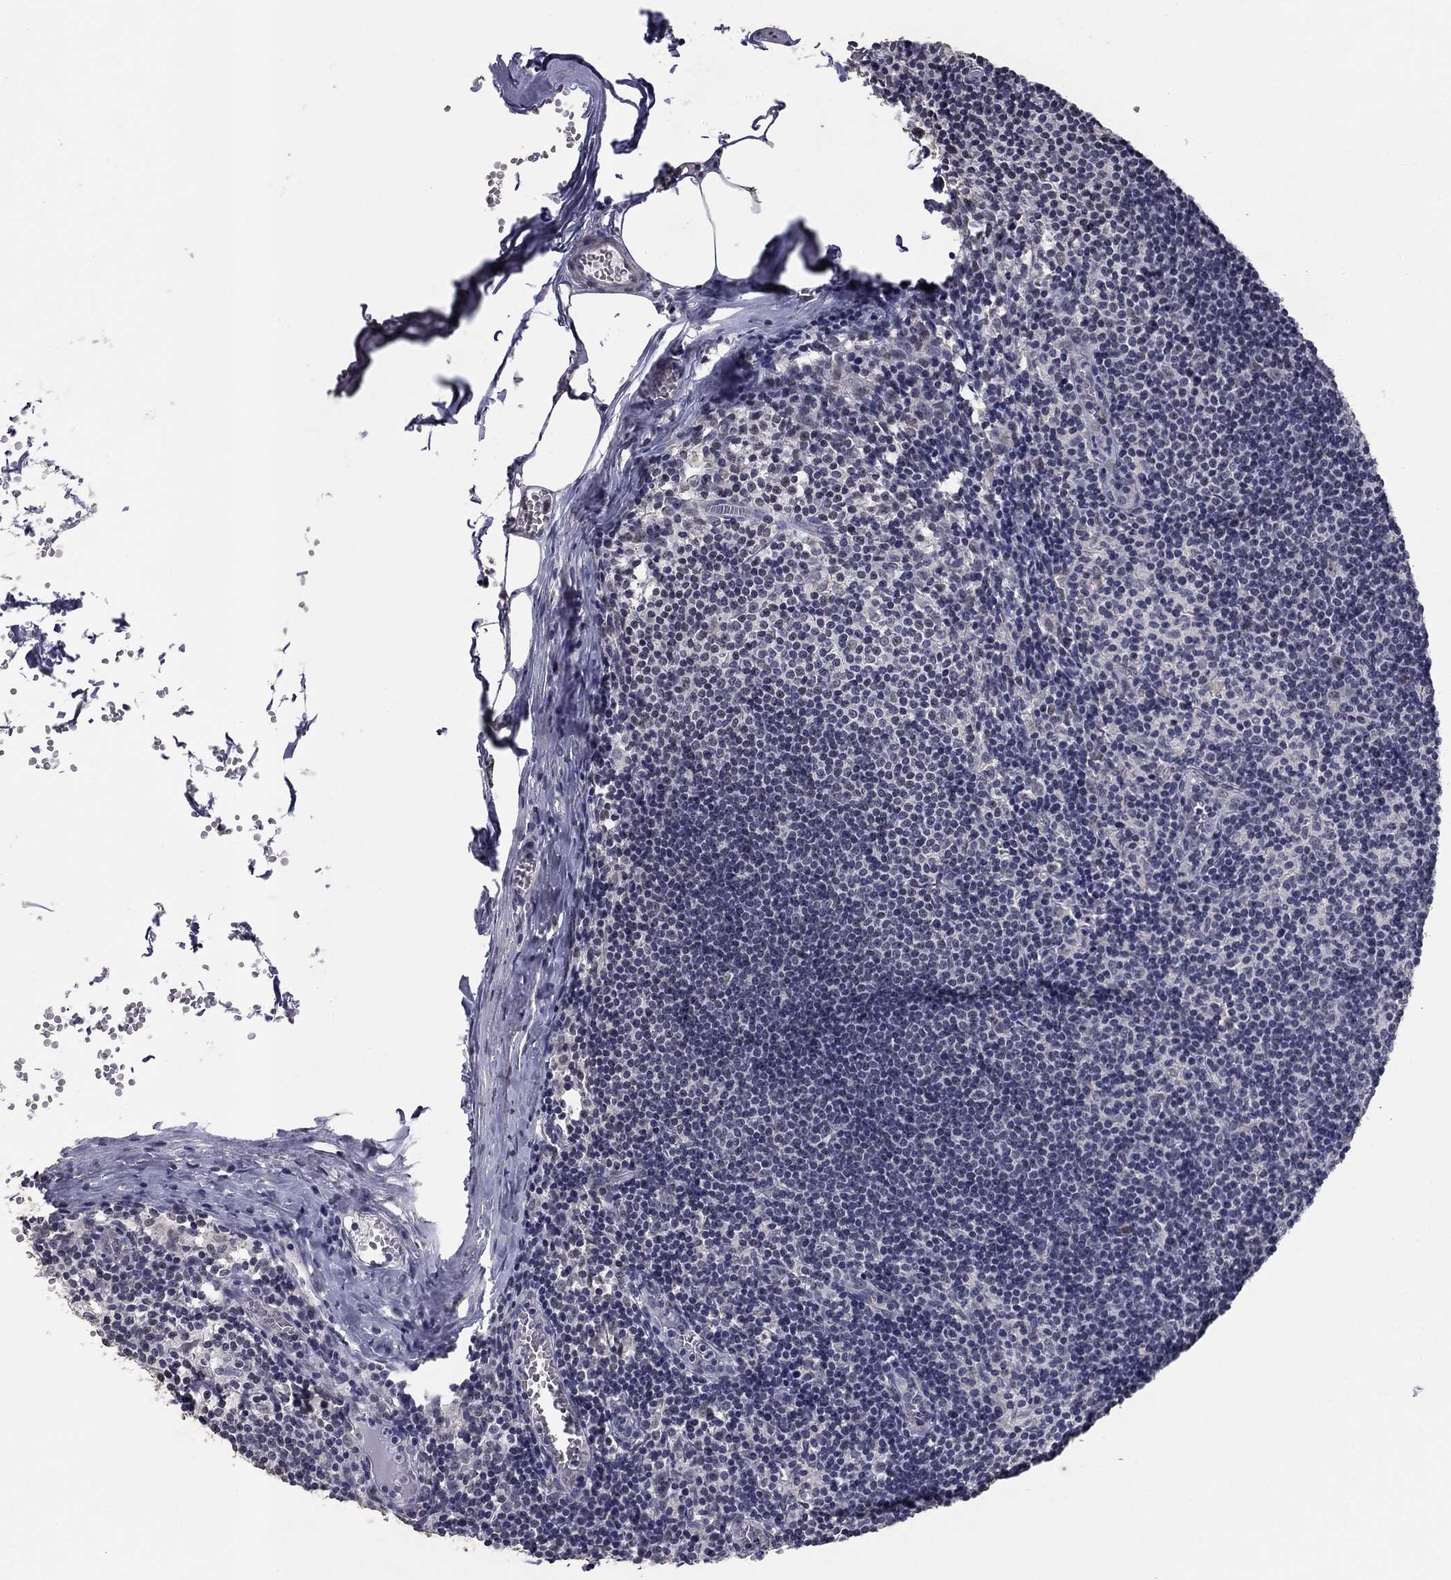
{"staining": {"intensity": "negative", "quantity": "none", "location": "none"}, "tissue": "lymph node", "cell_type": "Germinal center cells", "image_type": "normal", "snomed": [{"axis": "morphology", "description": "Normal tissue, NOS"}, {"axis": "topography", "description": "Lymph node"}], "caption": "Immunohistochemistry of benign human lymph node reveals no staining in germinal center cells.", "gene": "SPATA33", "patient": {"sex": "male", "age": 59}}